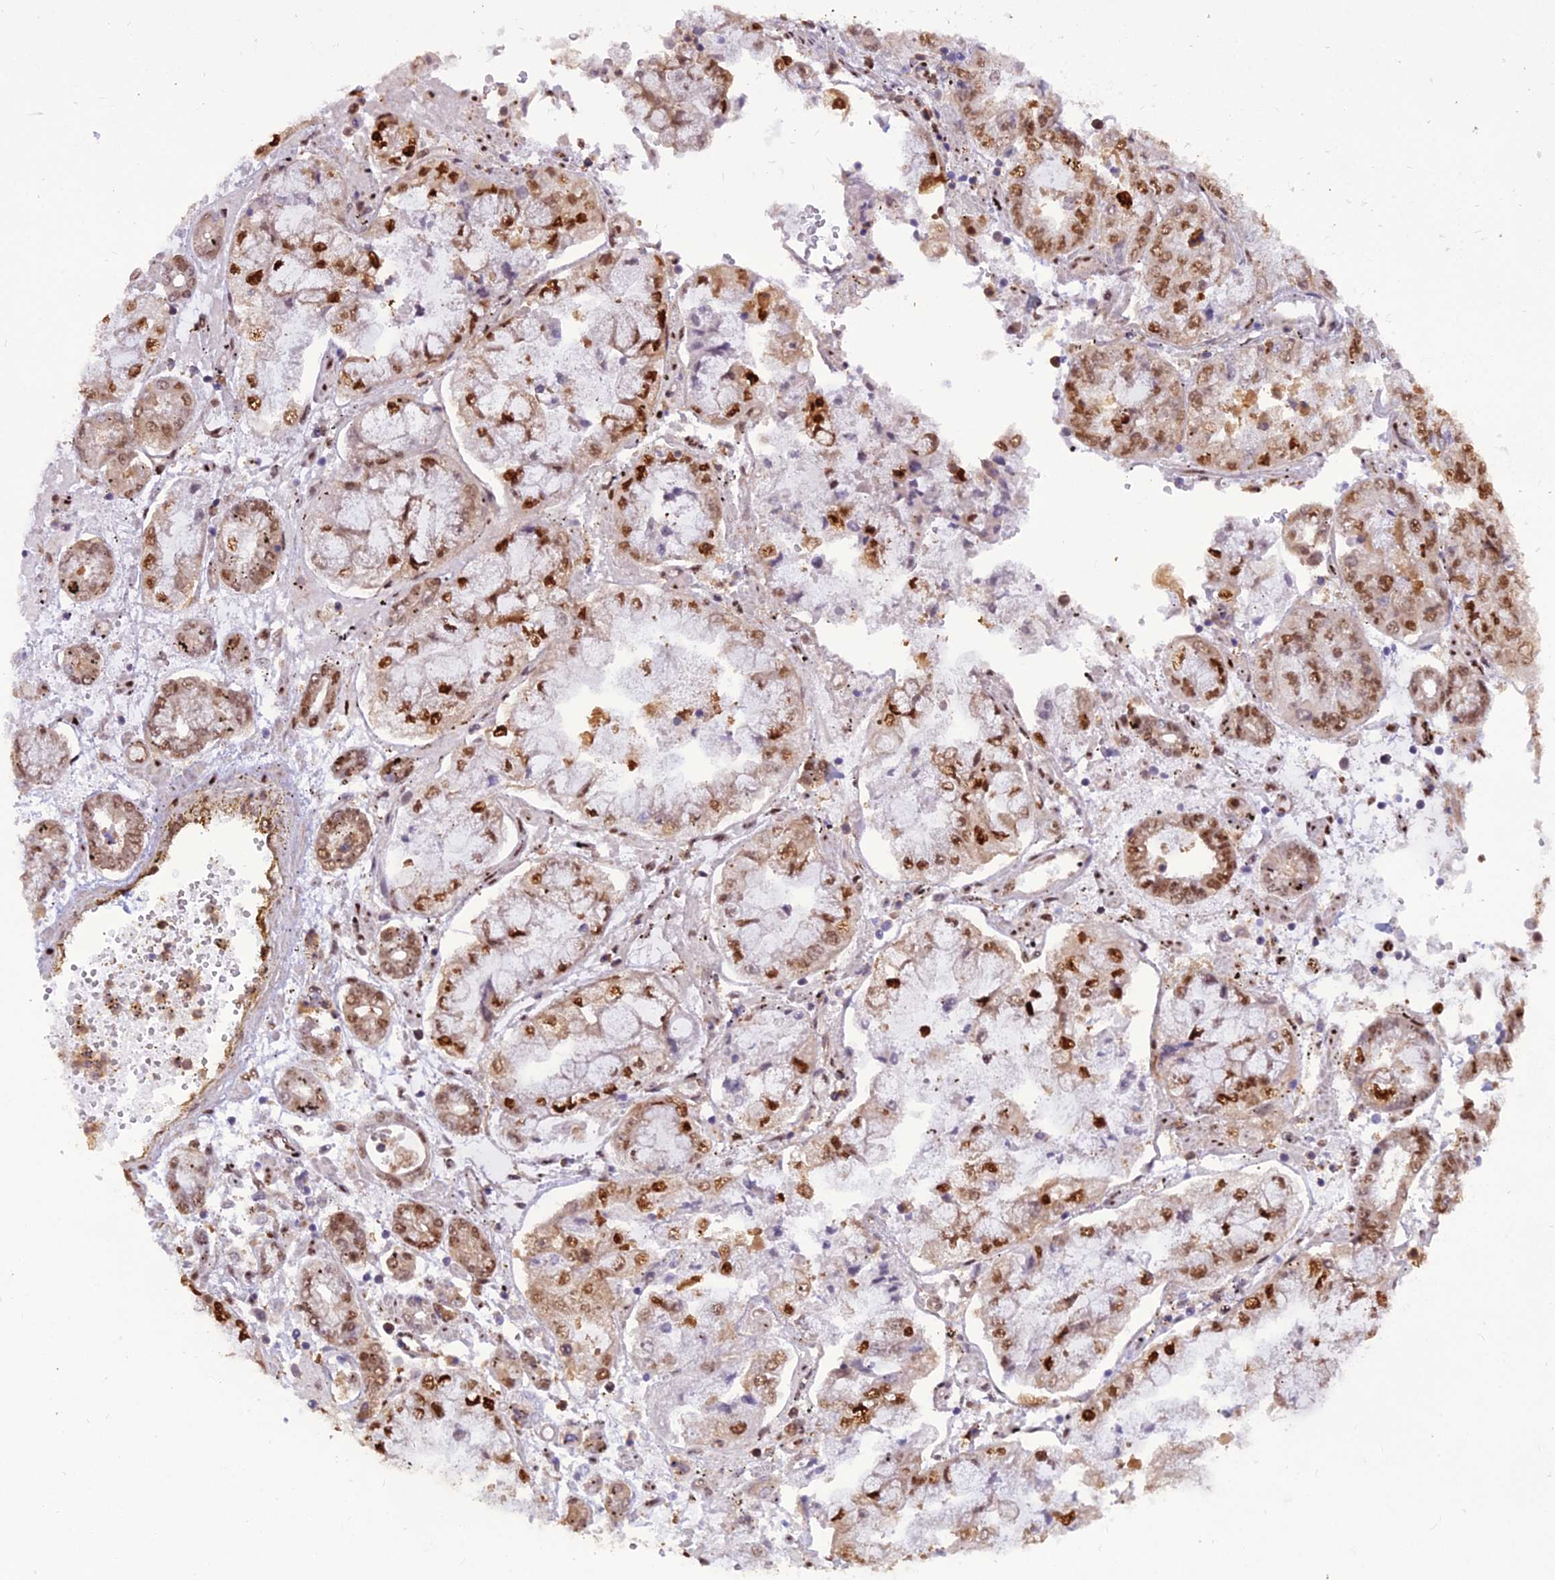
{"staining": {"intensity": "moderate", "quantity": ">75%", "location": "nuclear"}, "tissue": "stomach cancer", "cell_type": "Tumor cells", "image_type": "cancer", "snomed": [{"axis": "morphology", "description": "Adenocarcinoma, NOS"}, {"axis": "topography", "description": "Stomach"}], "caption": "Protein staining by IHC shows moderate nuclear staining in about >75% of tumor cells in stomach adenocarcinoma.", "gene": "NPEPL1", "patient": {"sex": "male", "age": 76}}